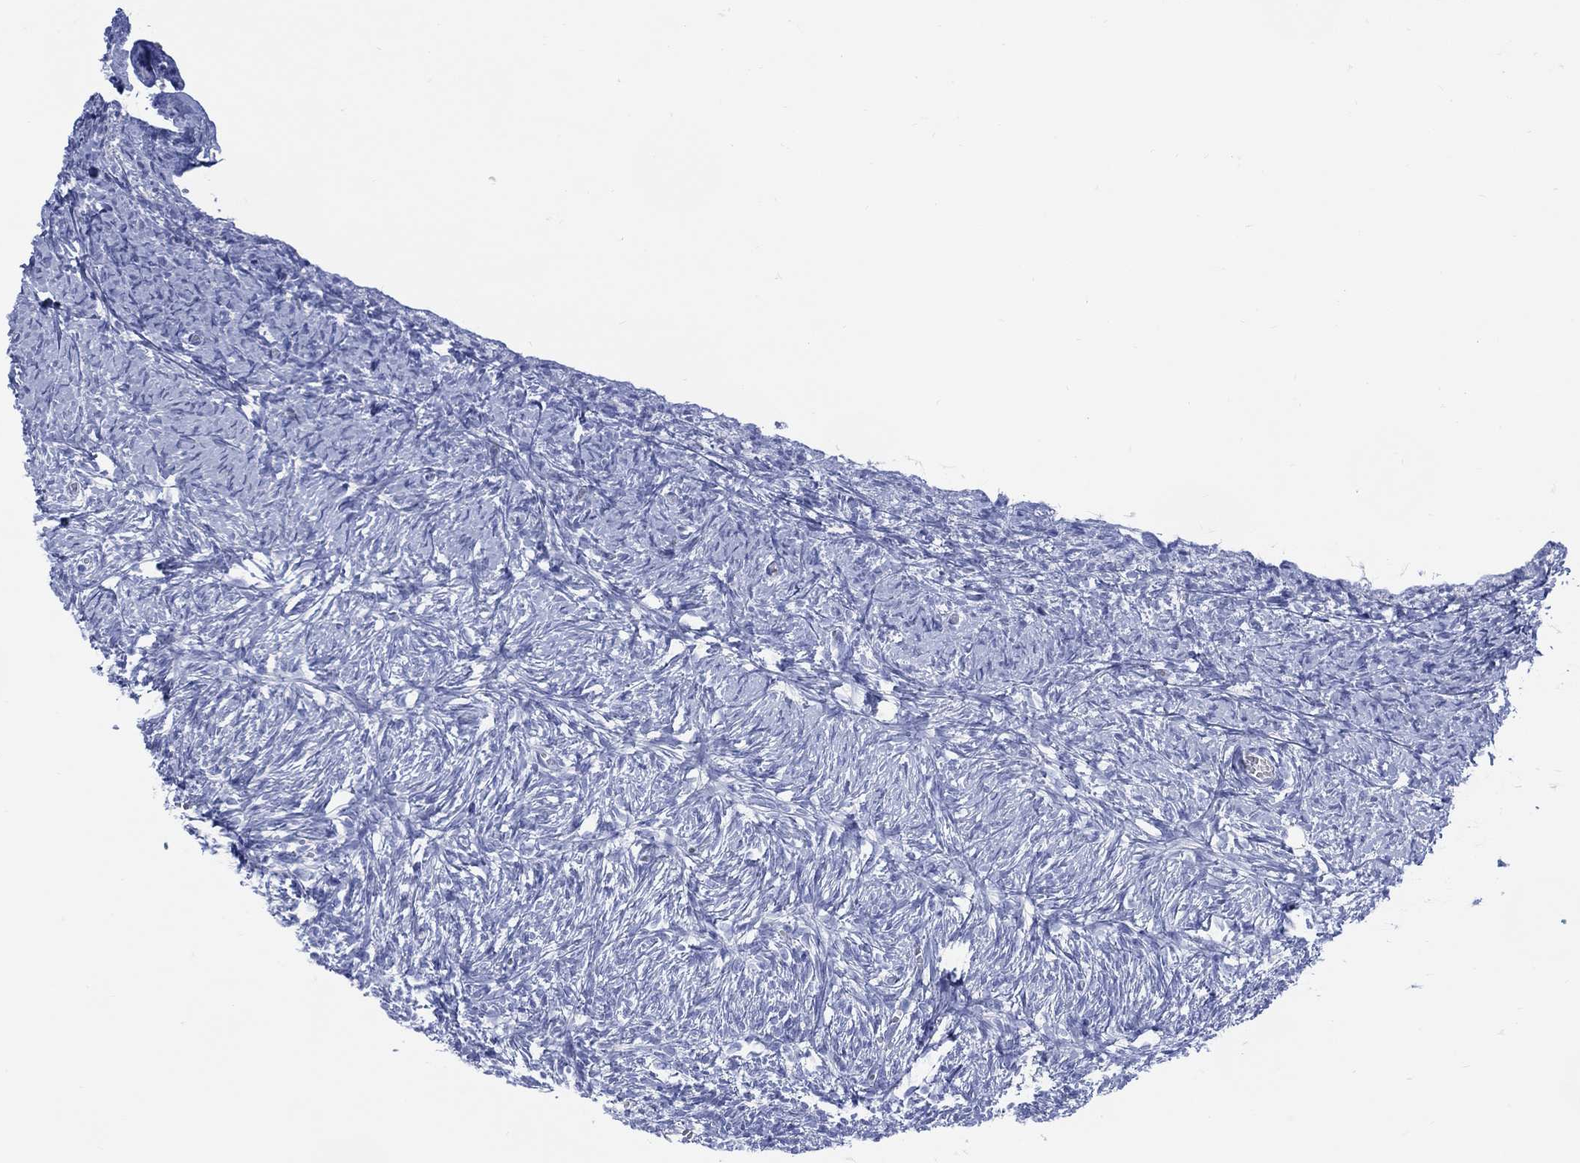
{"staining": {"intensity": "negative", "quantity": "none", "location": "none"}, "tissue": "ovary", "cell_type": "Ovarian stroma cells", "image_type": "normal", "snomed": [{"axis": "morphology", "description": "Normal tissue, NOS"}, {"axis": "topography", "description": "Ovary"}], "caption": "This micrograph is of unremarkable ovary stained with immunohistochemistry to label a protein in brown with the nuclei are counter-stained blue. There is no expression in ovarian stroma cells. Nuclei are stained in blue.", "gene": "DDI1", "patient": {"sex": "female", "age": 43}}